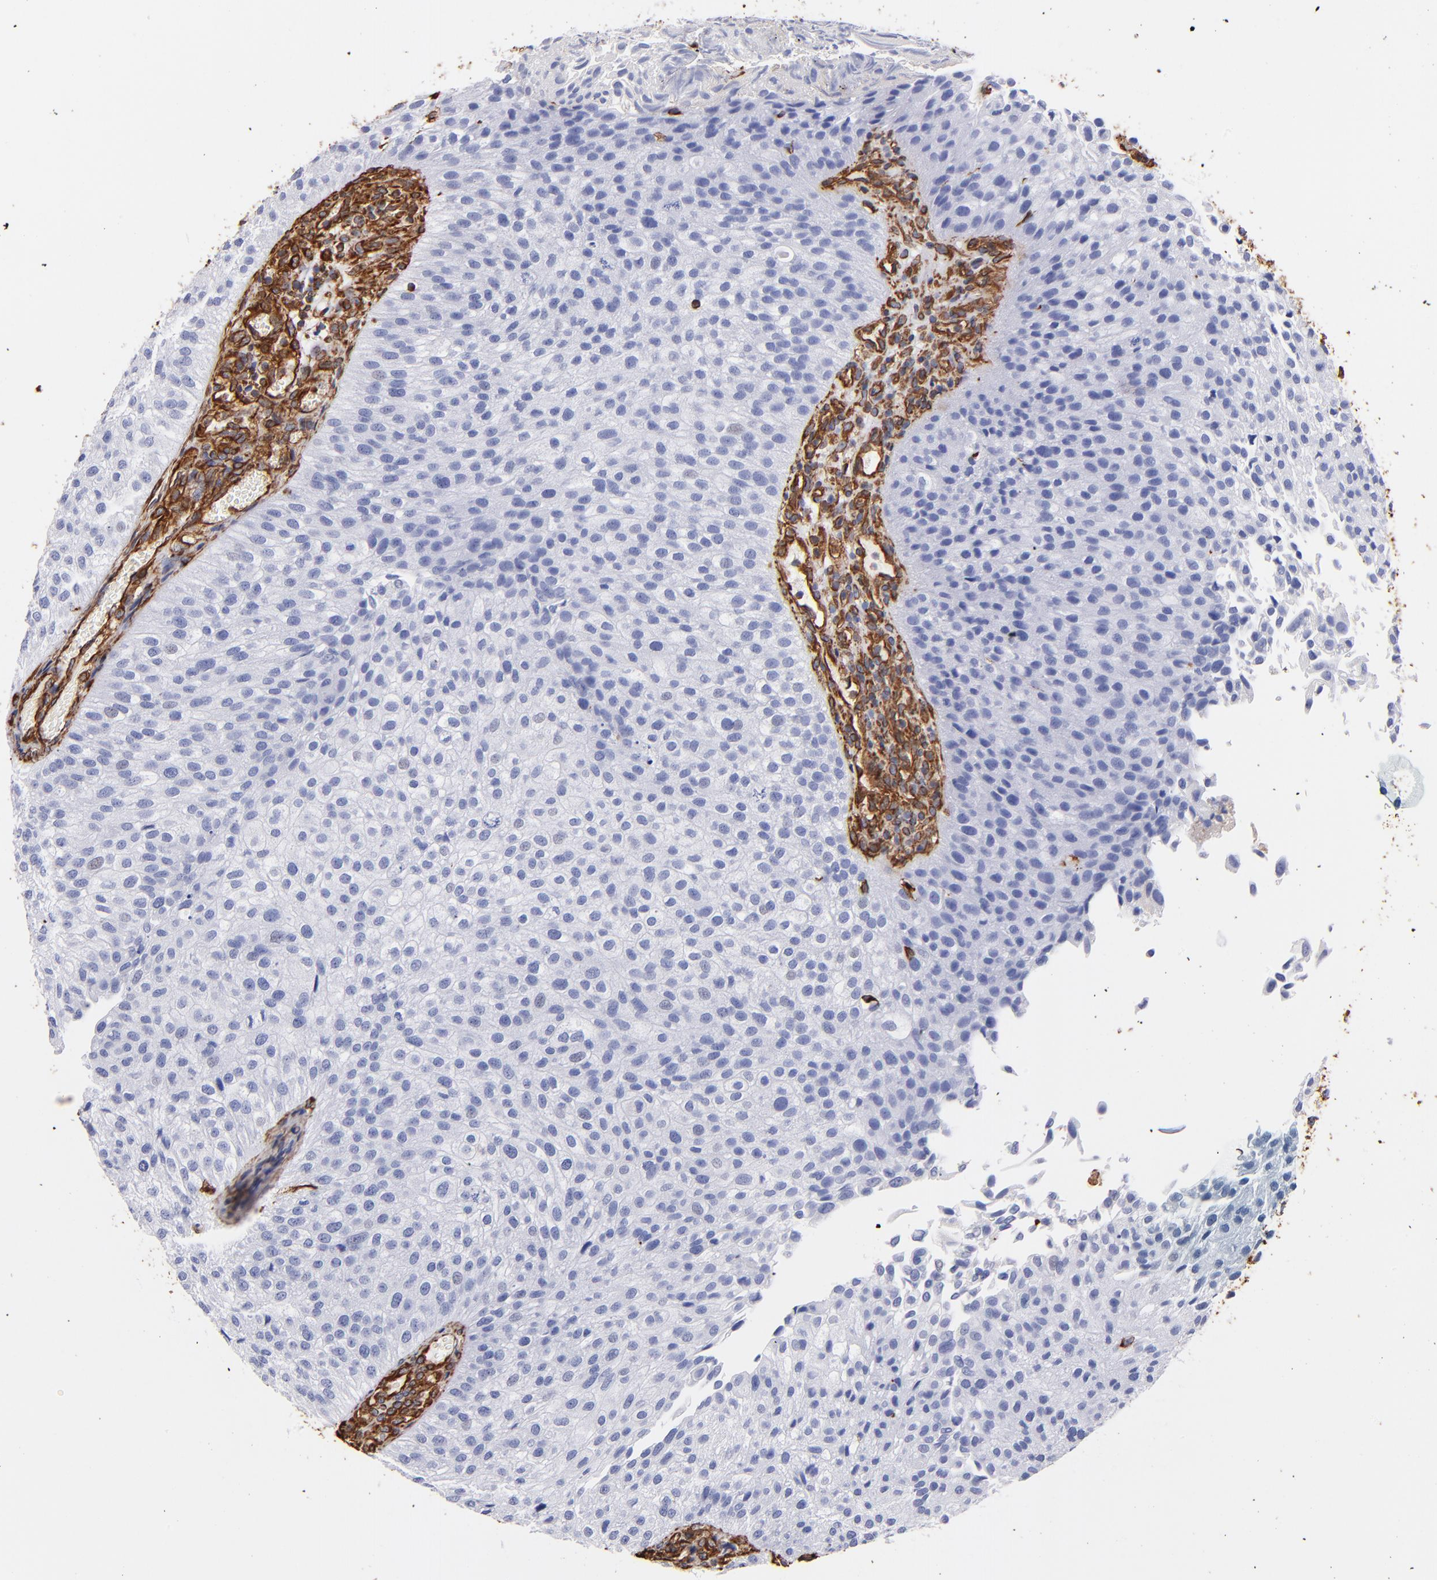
{"staining": {"intensity": "negative", "quantity": "none", "location": "none"}, "tissue": "urothelial cancer", "cell_type": "Tumor cells", "image_type": "cancer", "snomed": [{"axis": "morphology", "description": "Urothelial carcinoma, Low grade"}, {"axis": "topography", "description": "Urinary bladder"}], "caption": "This micrograph is of low-grade urothelial carcinoma stained with immunohistochemistry to label a protein in brown with the nuclei are counter-stained blue. There is no staining in tumor cells.", "gene": "VIM", "patient": {"sex": "female", "age": 89}}